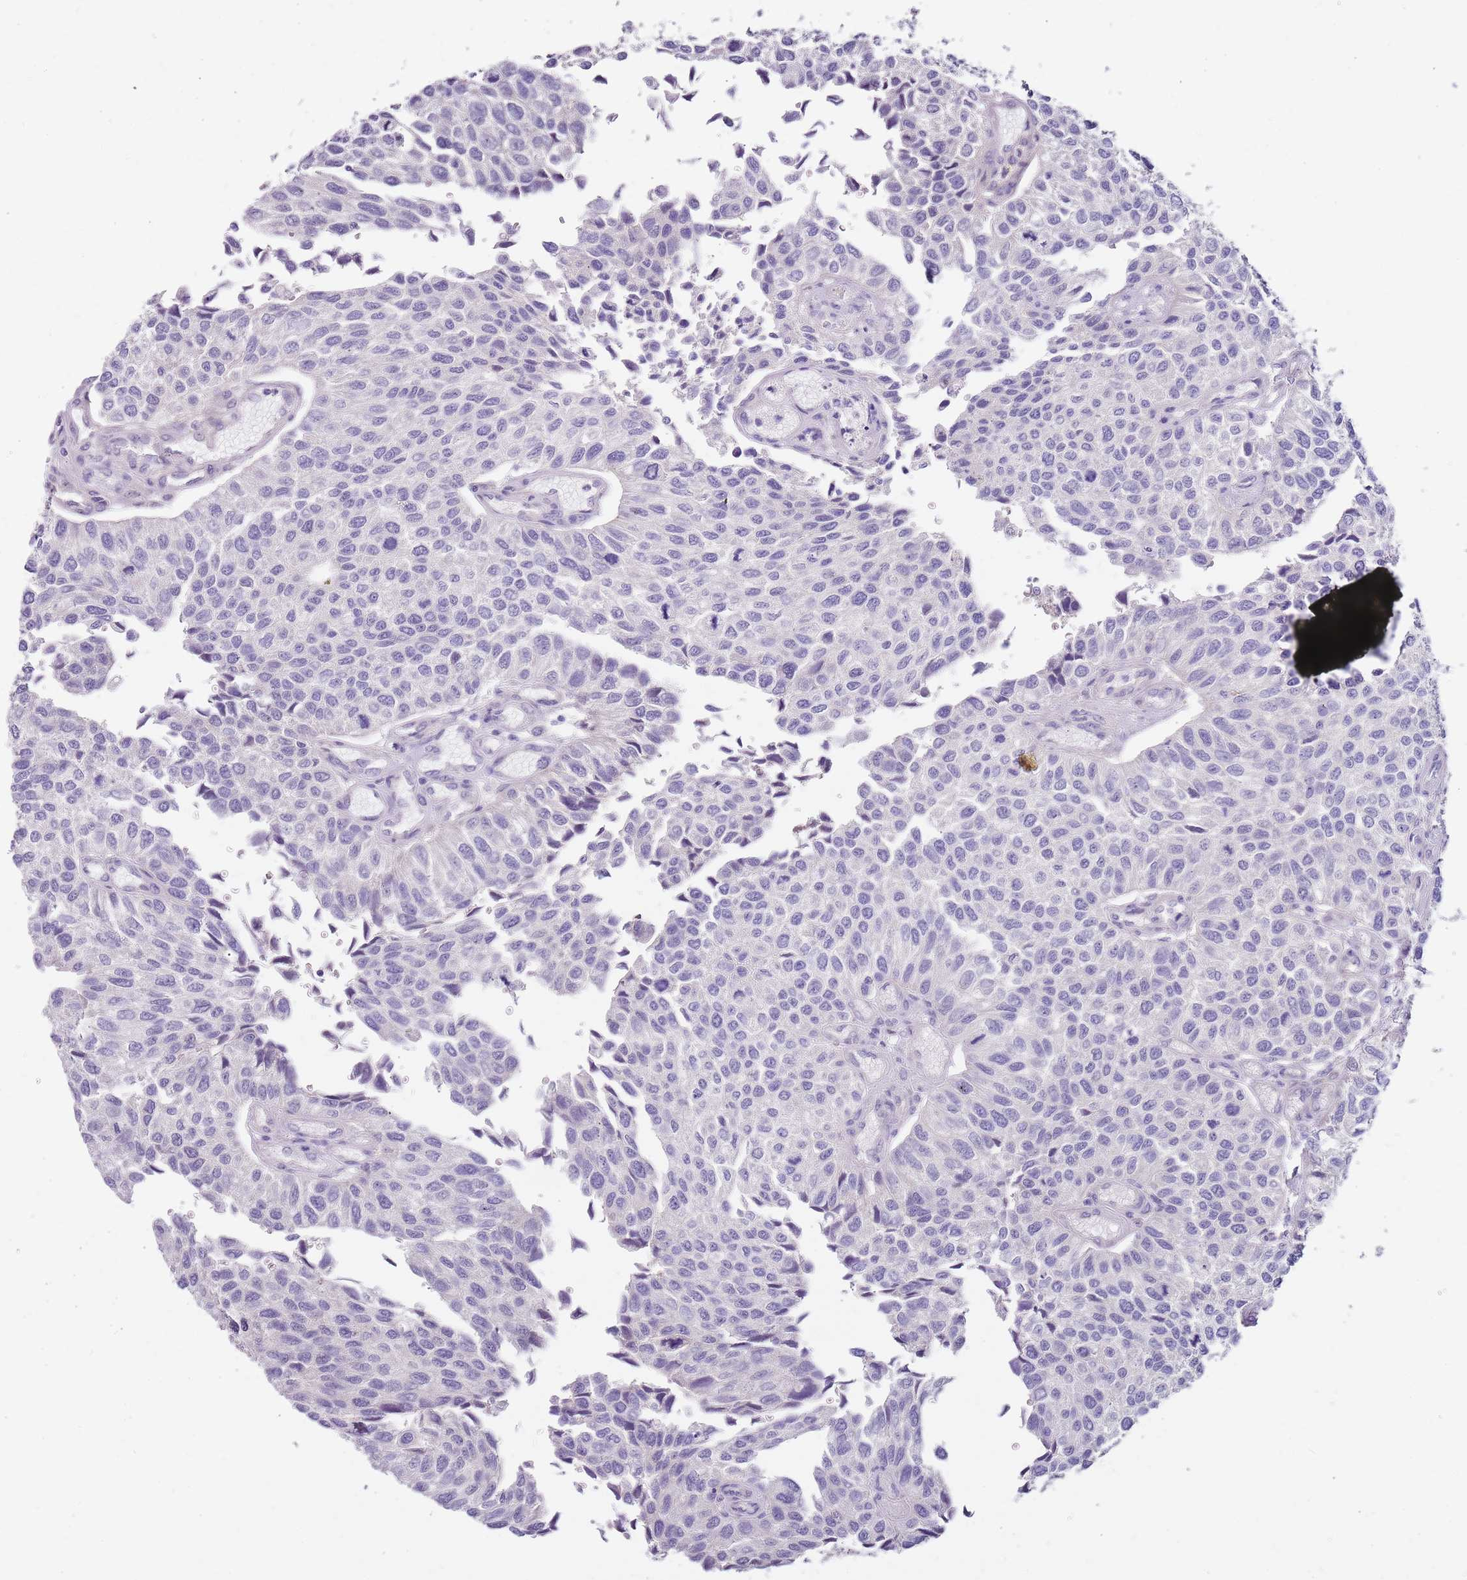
{"staining": {"intensity": "negative", "quantity": "none", "location": "none"}, "tissue": "urothelial cancer", "cell_type": "Tumor cells", "image_type": "cancer", "snomed": [{"axis": "morphology", "description": "Urothelial carcinoma, NOS"}, {"axis": "topography", "description": "Urinary bladder"}], "caption": "IHC of human transitional cell carcinoma reveals no positivity in tumor cells.", "gene": "C2CD3", "patient": {"sex": "male", "age": 55}}